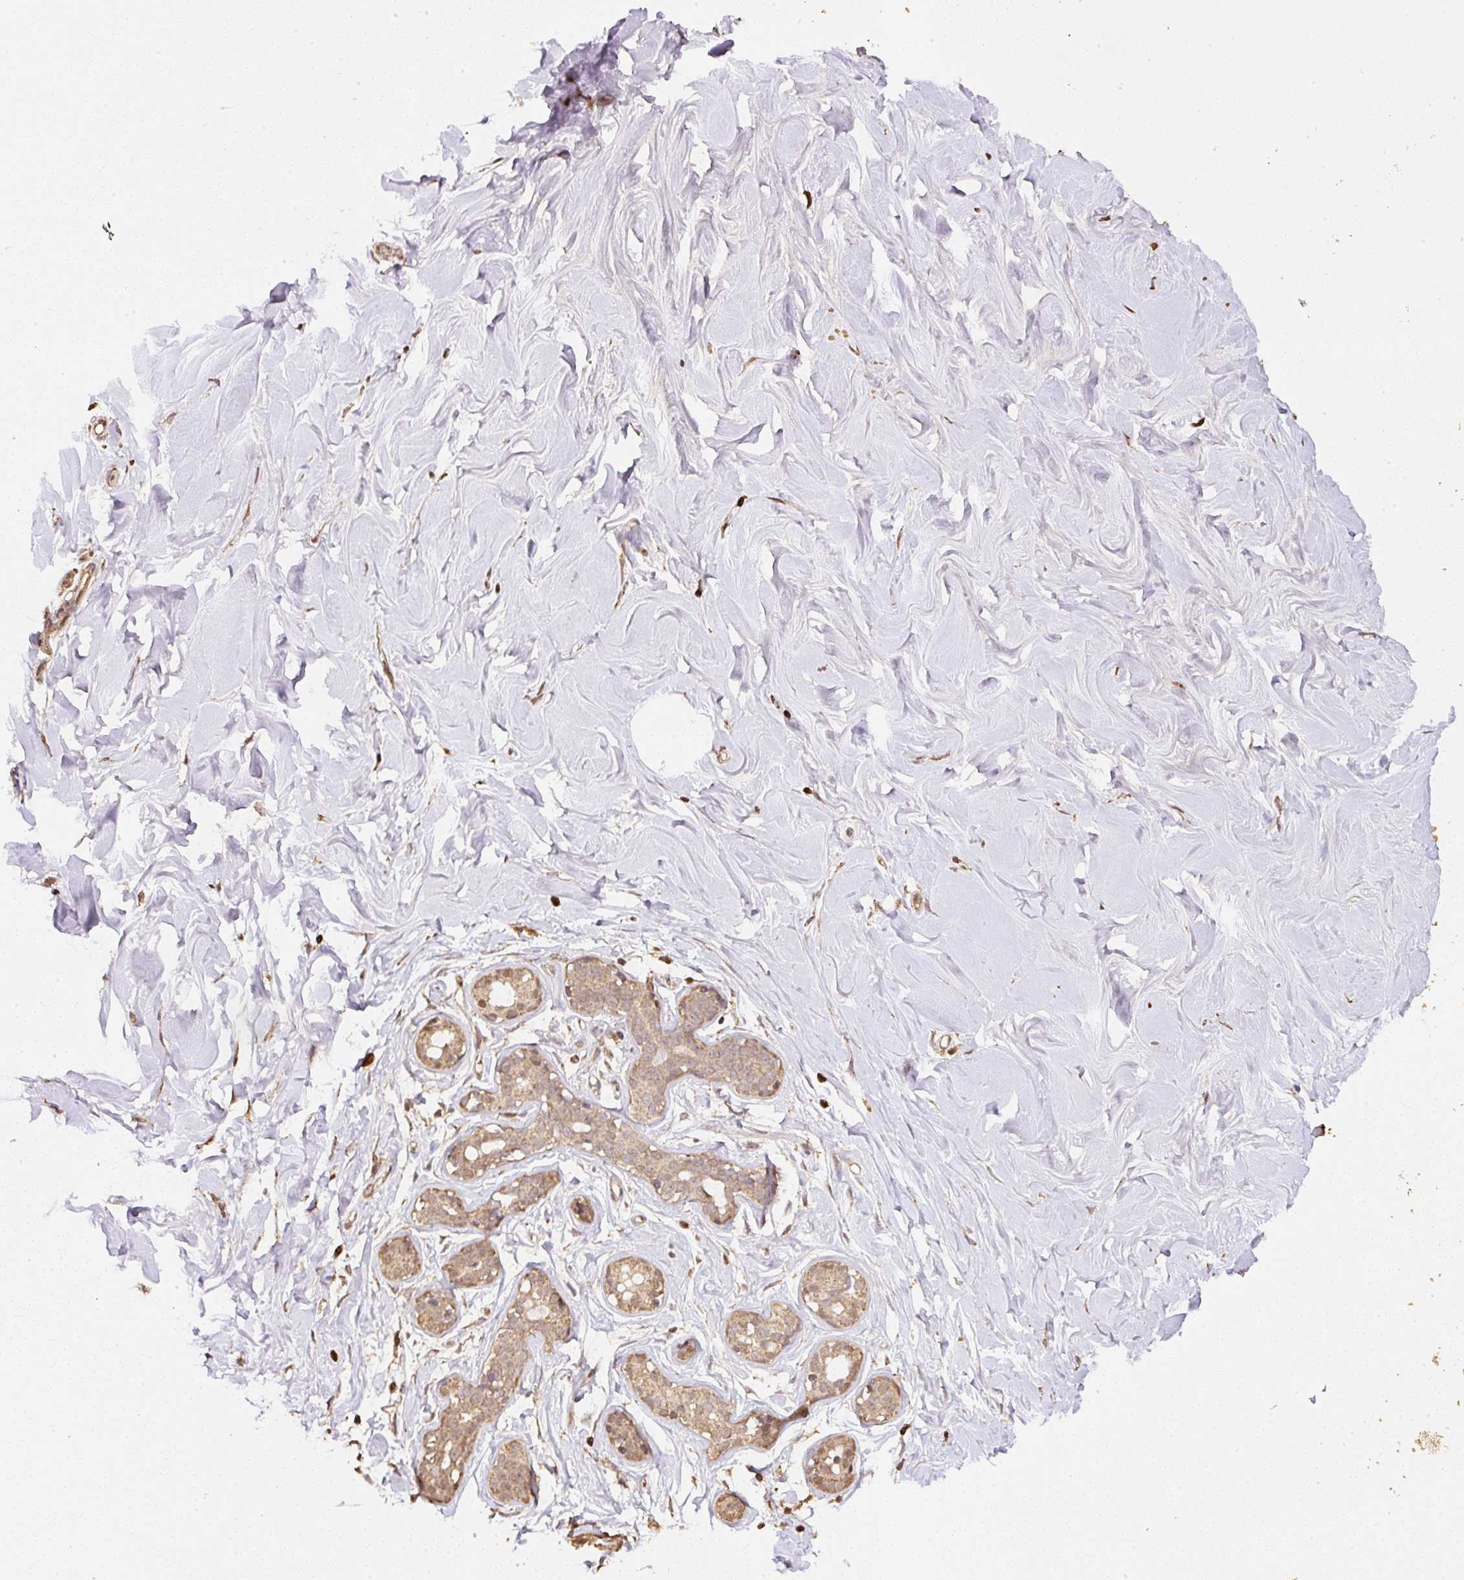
{"staining": {"intensity": "negative", "quantity": "none", "location": "none"}, "tissue": "breast", "cell_type": "Adipocytes", "image_type": "normal", "snomed": [{"axis": "morphology", "description": "Normal tissue, NOS"}, {"axis": "topography", "description": "Breast"}], "caption": "IHC image of normal breast stained for a protein (brown), which shows no staining in adipocytes. Brightfield microscopy of IHC stained with DAB (brown) and hematoxylin (blue), captured at high magnification.", "gene": "TMEM170B", "patient": {"sex": "female", "age": 27}}